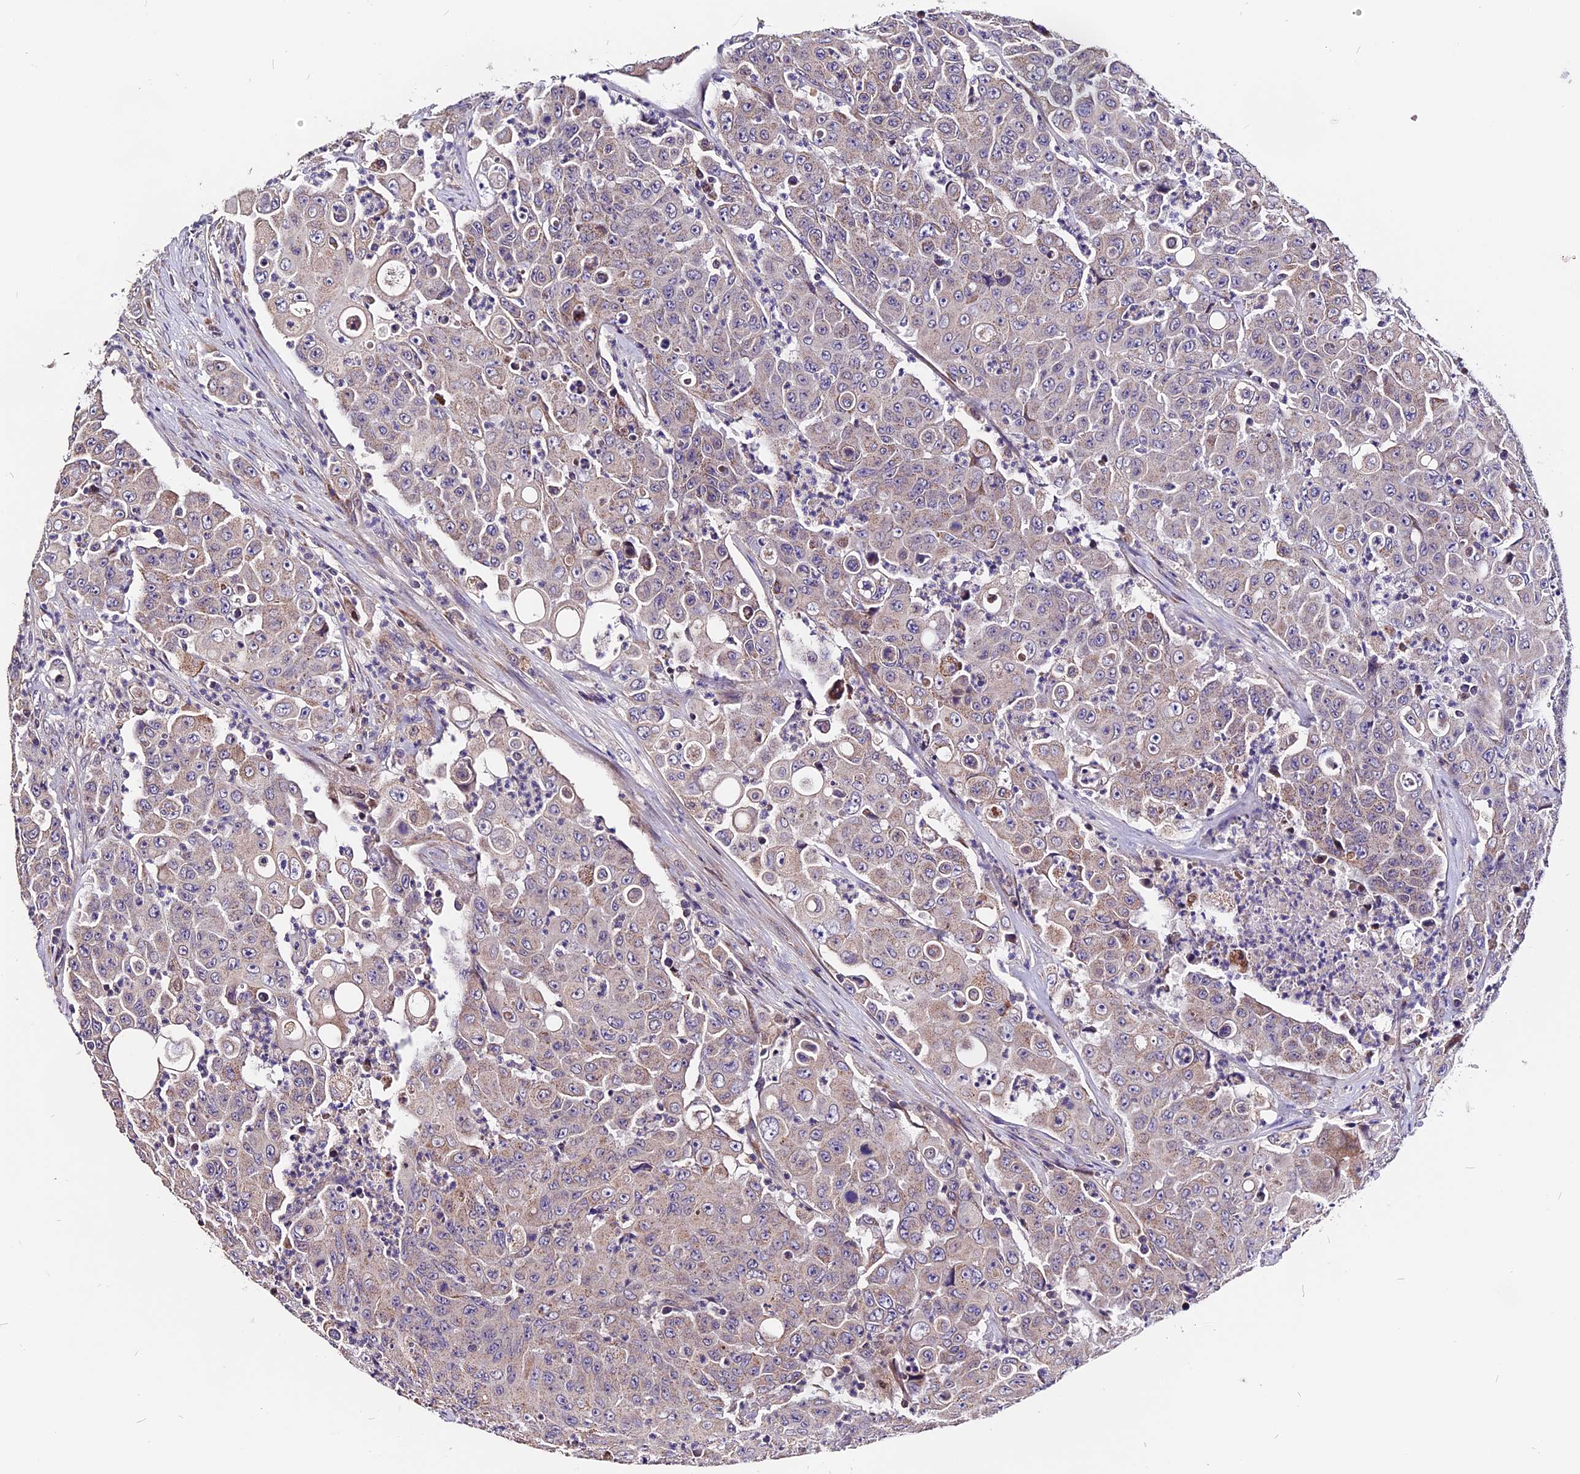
{"staining": {"intensity": "weak", "quantity": "<25%", "location": "cytoplasmic/membranous"}, "tissue": "colorectal cancer", "cell_type": "Tumor cells", "image_type": "cancer", "snomed": [{"axis": "morphology", "description": "Adenocarcinoma, NOS"}, {"axis": "topography", "description": "Colon"}], "caption": "A high-resolution photomicrograph shows immunohistochemistry (IHC) staining of colorectal cancer, which exhibits no significant positivity in tumor cells.", "gene": "DDX28", "patient": {"sex": "male", "age": 51}}